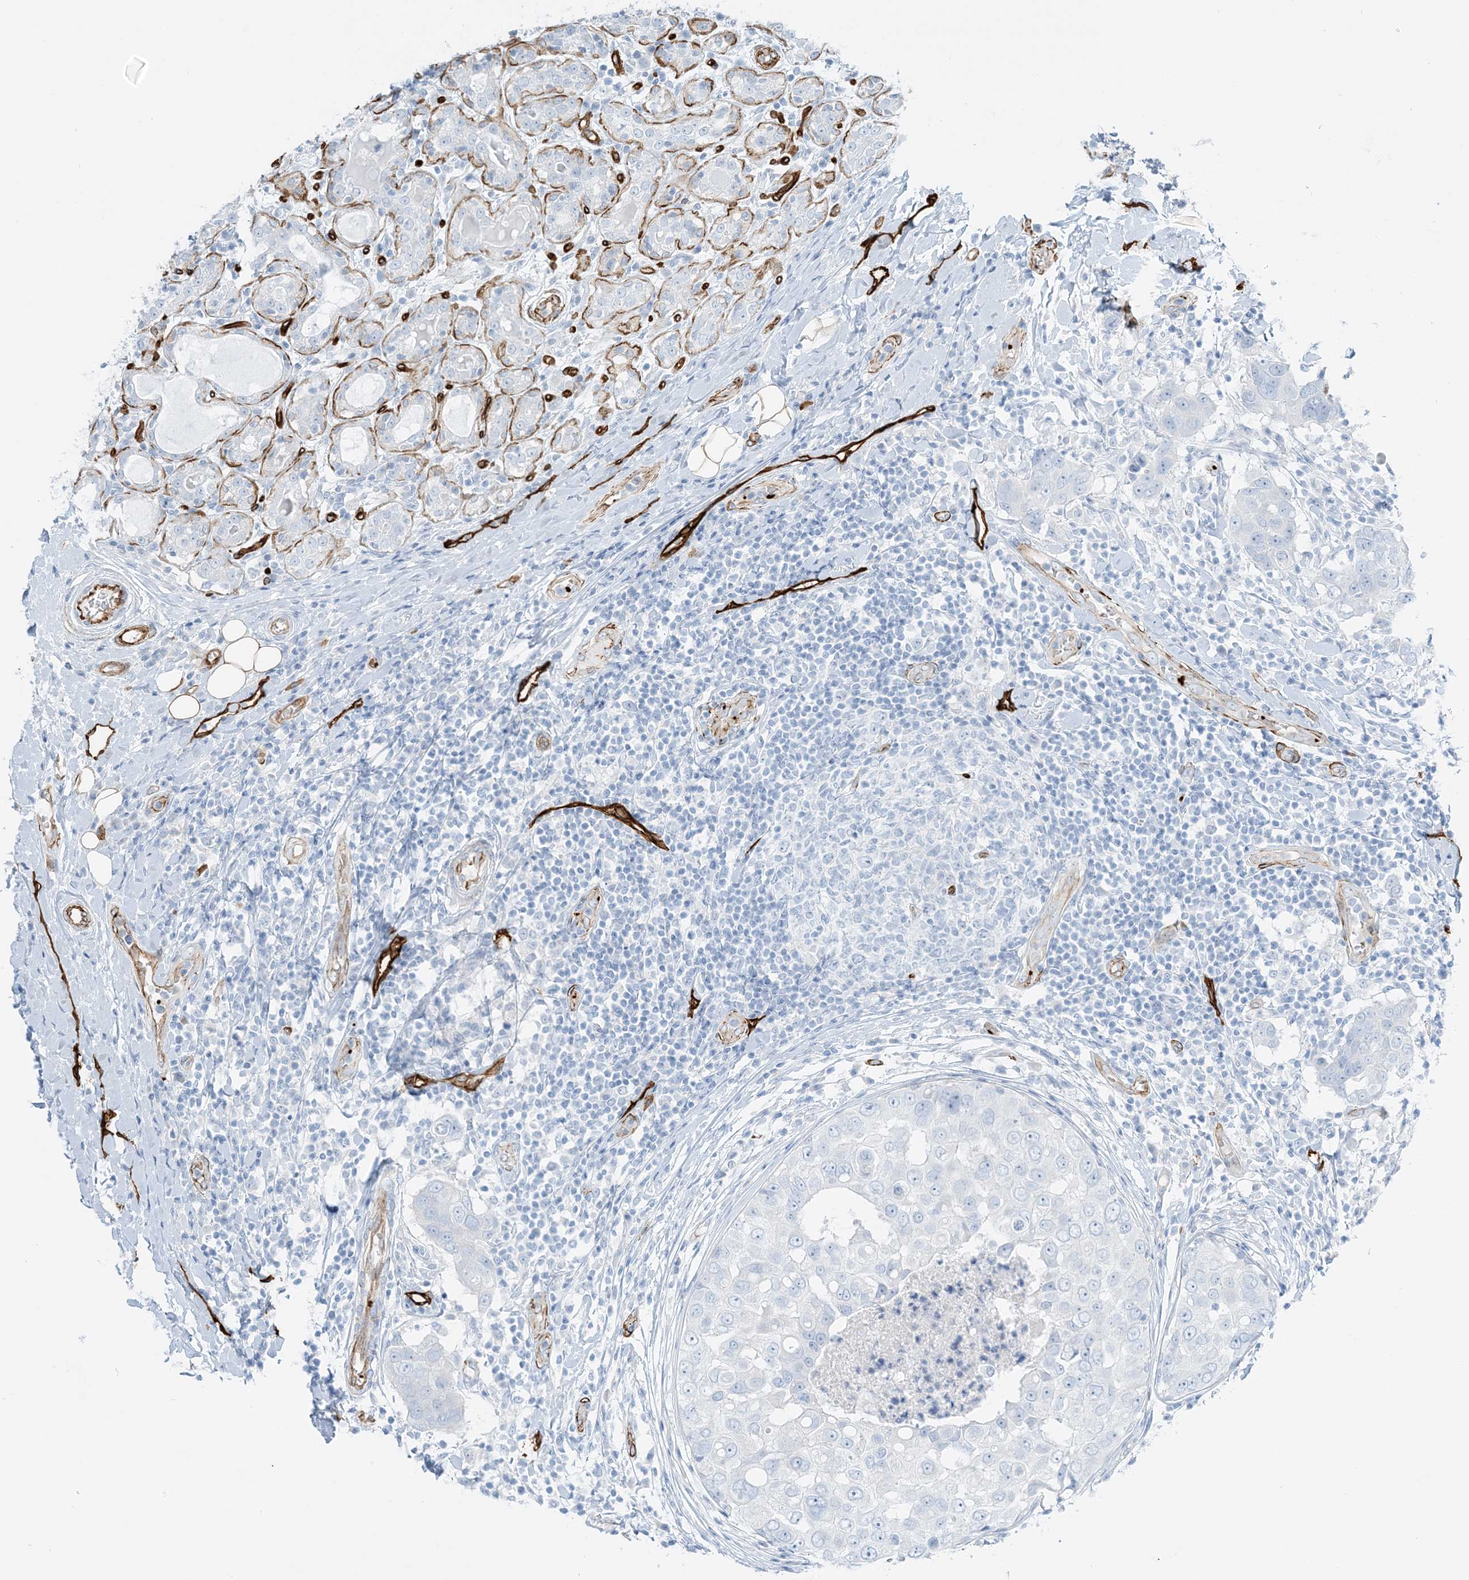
{"staining": {"intensity": "negative", "quantity": "none", "location": "none"}, "tissue": "breast cancer", "cell_type": "Tumor cells", "image_type": "cancer", "snomed": [{"axis": "morphology", "description": "Duct carcinoma"}, {"axis": "topography", "description": "Breast"}], "caption": "Photomicrograph shows no significant protein expression in tumor cells of breast cancer.", "gene": "EPS8L3", "patient": {"sex": "female", "age": 27}}